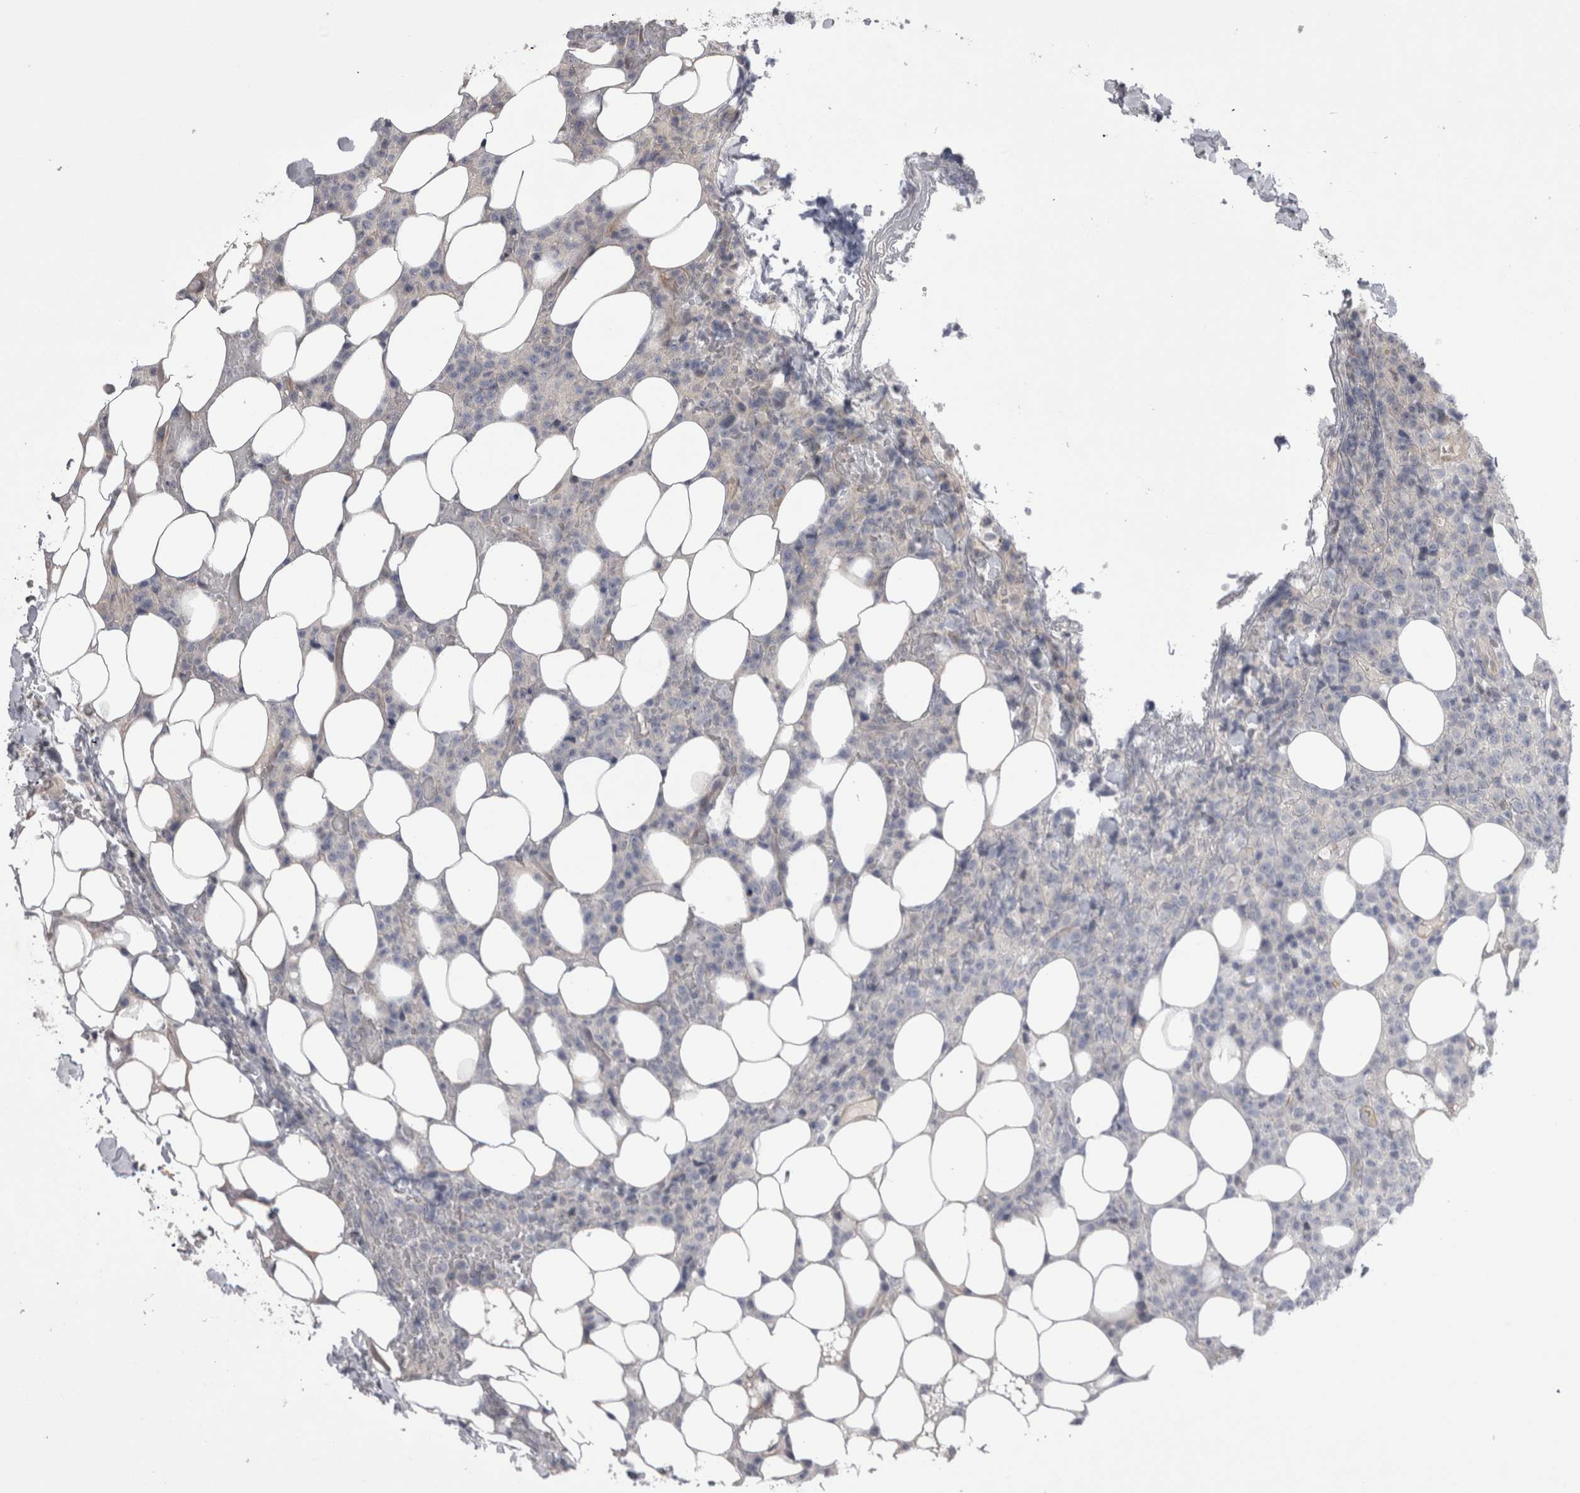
{"staining": {"intensity": "negative", "quantity": "none", "location": "none"}, "tissue": "lymphoma", "cell_type": "Tumor cells", "image_type": "cancer", "snomed": [{"axis": "morphology", "description": "Malignant lymphoma, non-Hodgkin's type, High grade"}, {"axis": "topography", "description": "Lymph node"}], "caption": "Immunohistochemical staining of malignant lymphoma, non-Hodgkin's type (high-grade) exhibits no significant expression in tumor cells. Nuclei are stained in blue.", "gene": "NENF", "patient": {"sex": "male", "age": 13}}